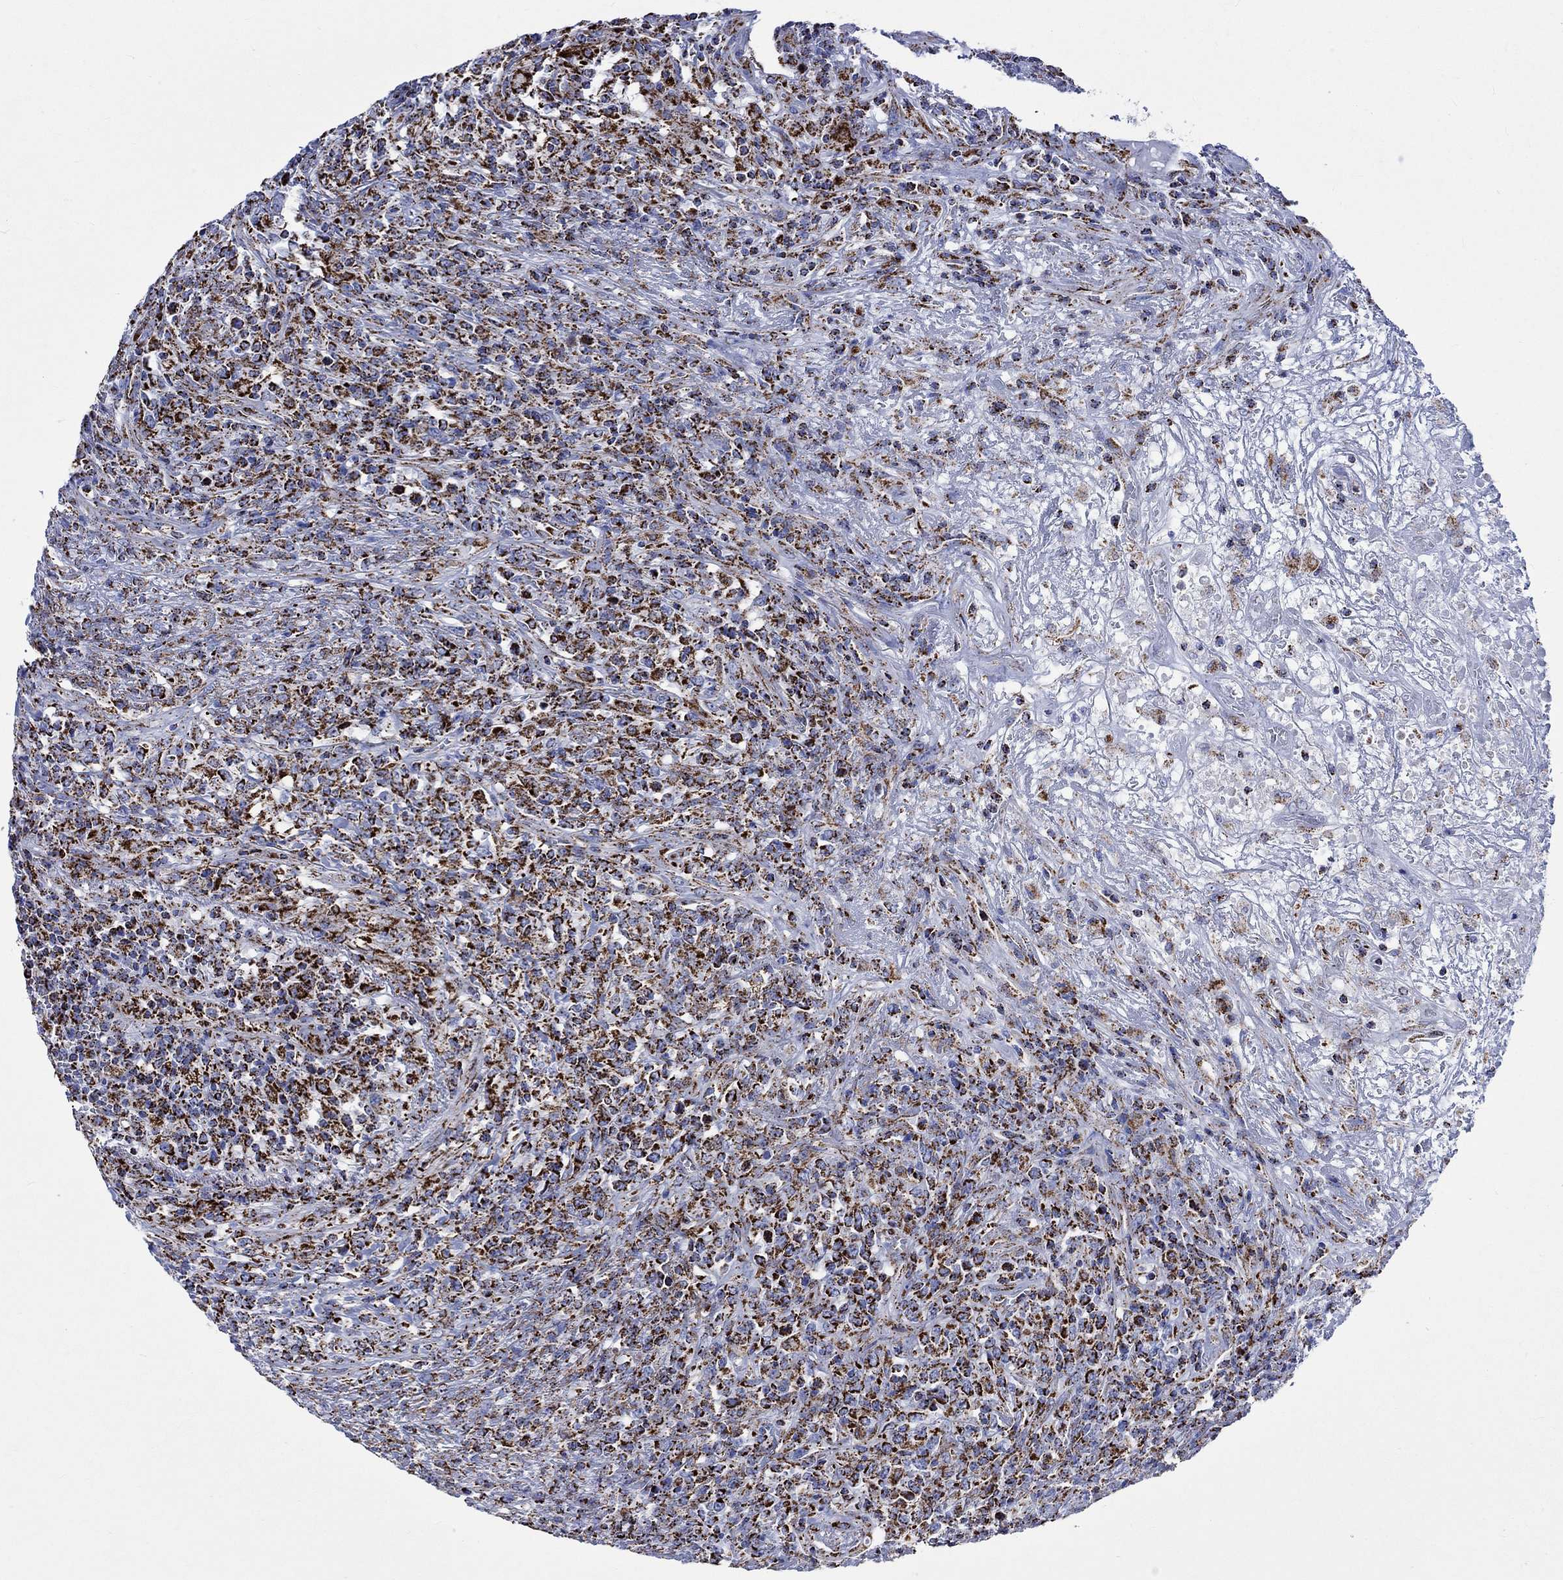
{"staining": {"intensity": "strong", "quantity": ">75%", "location": "cytoplasmic/membranous"}, "tissue": "lymphoma", "cell_type": "Tumor cells", "image_type": "cancer", "snomed": [{"axis": "morphology", "description": "Malignant lymphoma, non-Hodgkin's type, High grade"}, {"axis": "topography", "description": "Lung"}], "caption": "DAB immunohistochemical staining of lymphoma displays strong cytoplasmic/membranous protein positivity in about >75% of tumor cells.", "gene": "RCE1", "patient": {"sex": "male", "age": 79}}